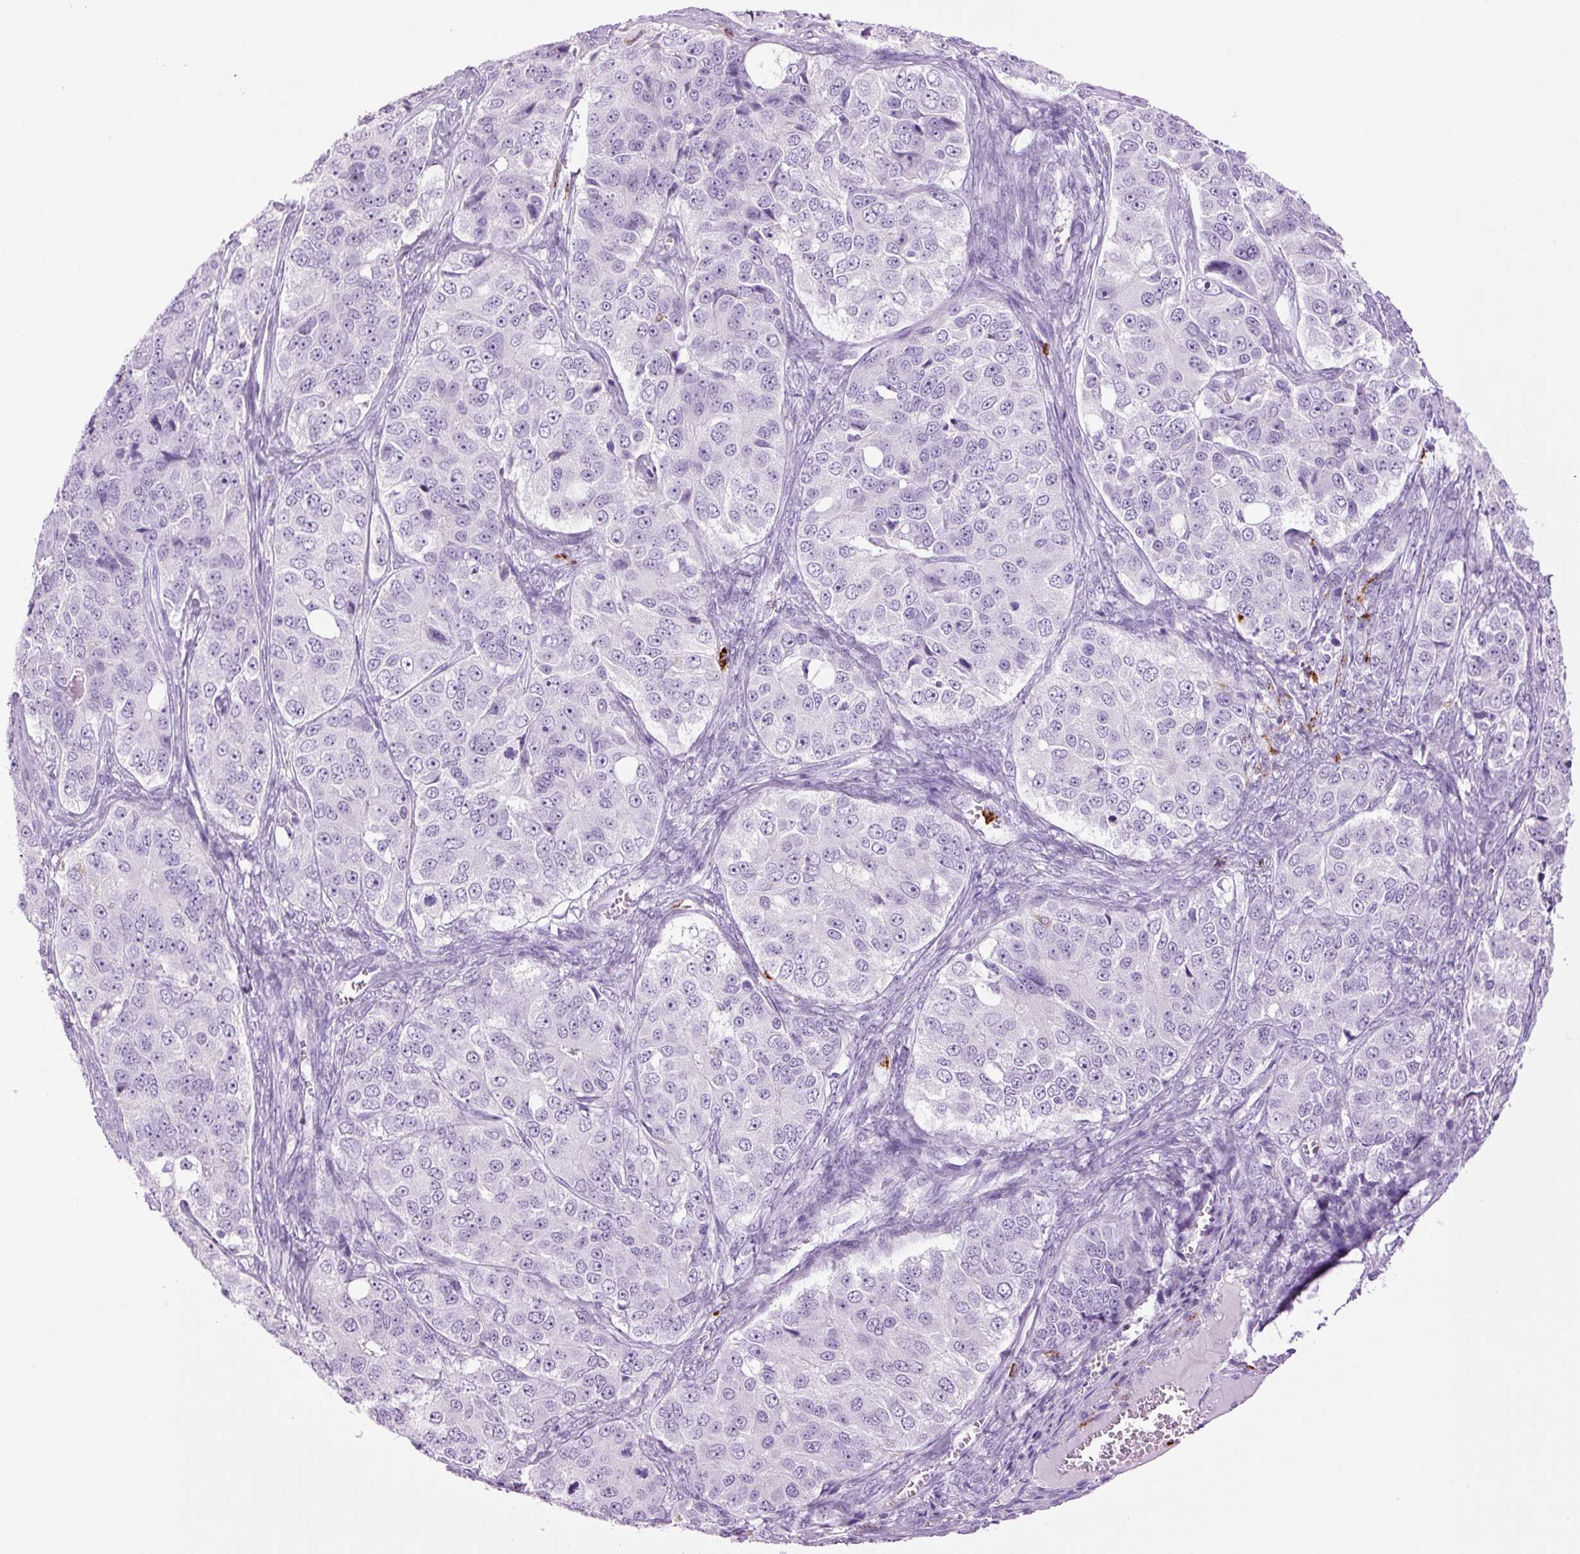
{"staining": {"intensity": "negative", "quantity": "none", "location": "none"}, "tissue": "ovarian cancer", "cell_type": "Tumor cells", "image_type": "cancer", "snomed": [{"axis": "morphology", "description": "Carcinoma, endometroid"}, {"axis": "topography", "description": "Ovary"}], "caption": "Immunohistochemical staining of ovarian cancer exhibits no significant expression in tumor cells.", "gene": "LYZ", "patient": {"sex": "female", "age": 51}}